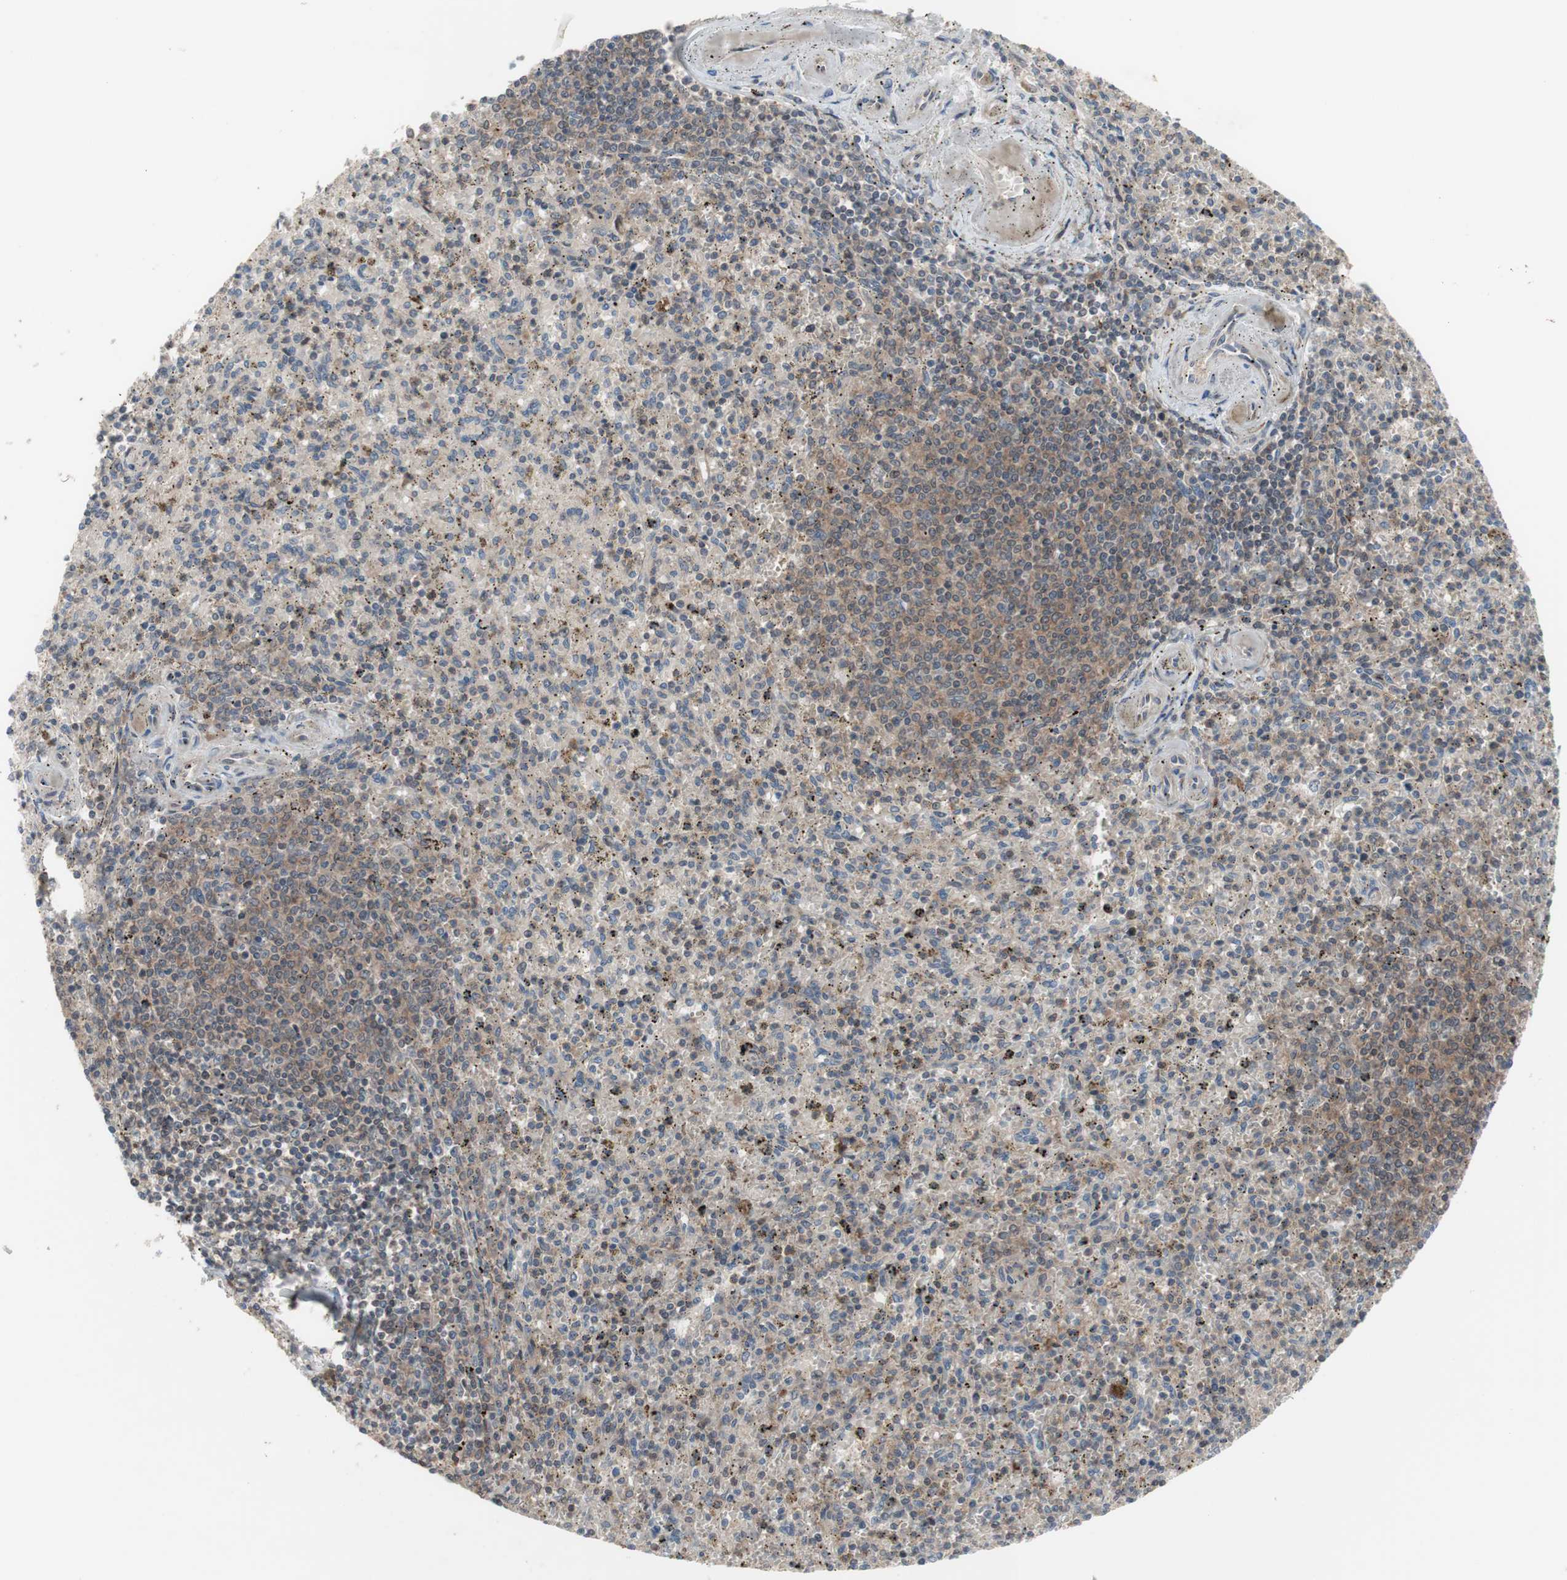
{"staining": {"intensity": "weak", "quantity": "<25%", "location": "cytoplasmic/membranous"}, "tissue": "spleen", "cell_type": "Cells in red pulp", "image_type": "normal", "snomed": [{"axis": "morphology", "description": "Normal tissue, NOS"}, {"axis": "topography", "description": "Spleen"}], "caption": "This is an immunohistochemistry (IHC) photomicrograph of benign human spleen. There is no positivity in cells in red pulp.", "gene": "OAZ1", "patient": {"sex": "male", "age": 72}}